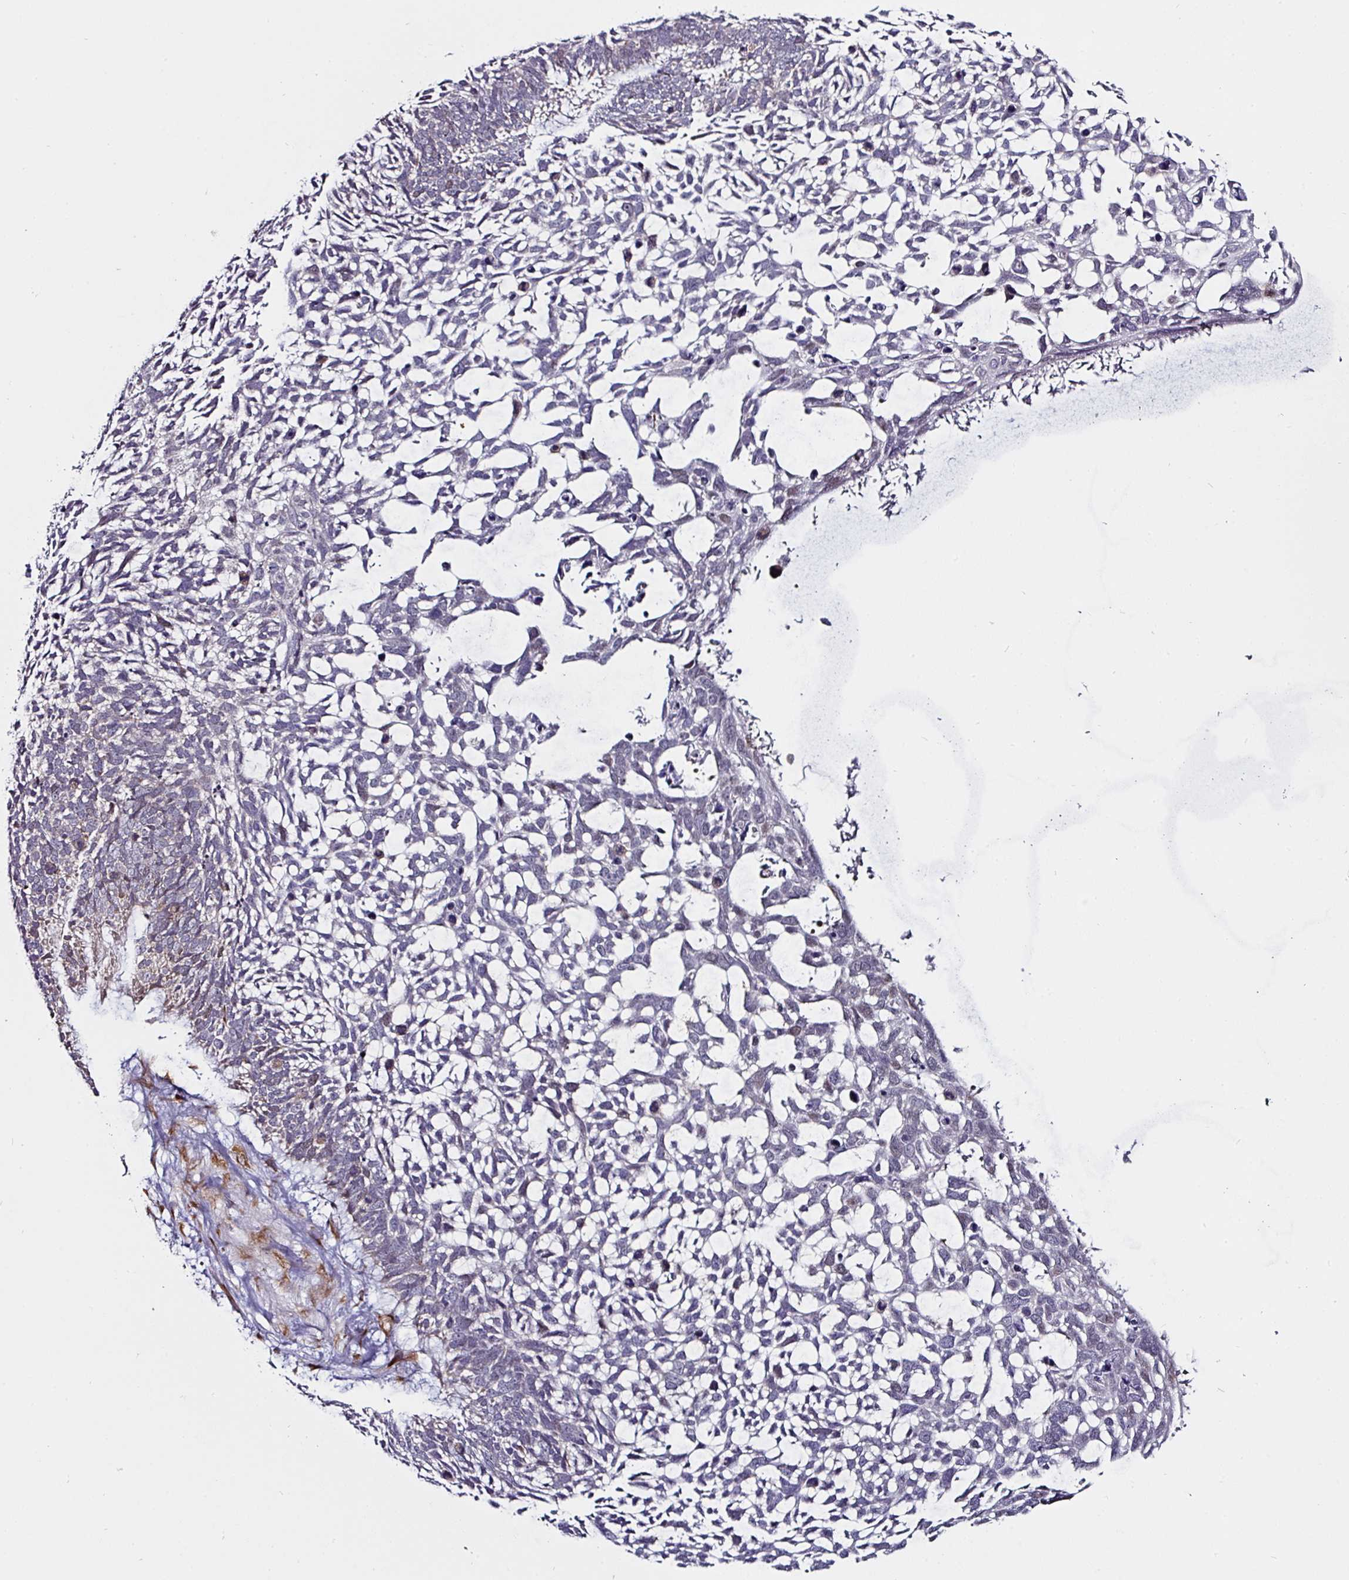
{"staining": {"intensity": "negative", "quantity": "none", "location": "none"}, "tissue": "skin cancer", "cell_type": "Tumor cells", "image_type": "cancer", "snomed": [{"axis": "morphology", "description": "Basal cell carcinoma"}, {"axis": "topography", "description": "Skin"}], "caption": "This is a histopathology image of immunohistochemistry staining of skin basal cell carcinoma, which shows no expression in tumor cells.", "gene": "APOLD1", "patient": {"sex": "male", "age": 88}}